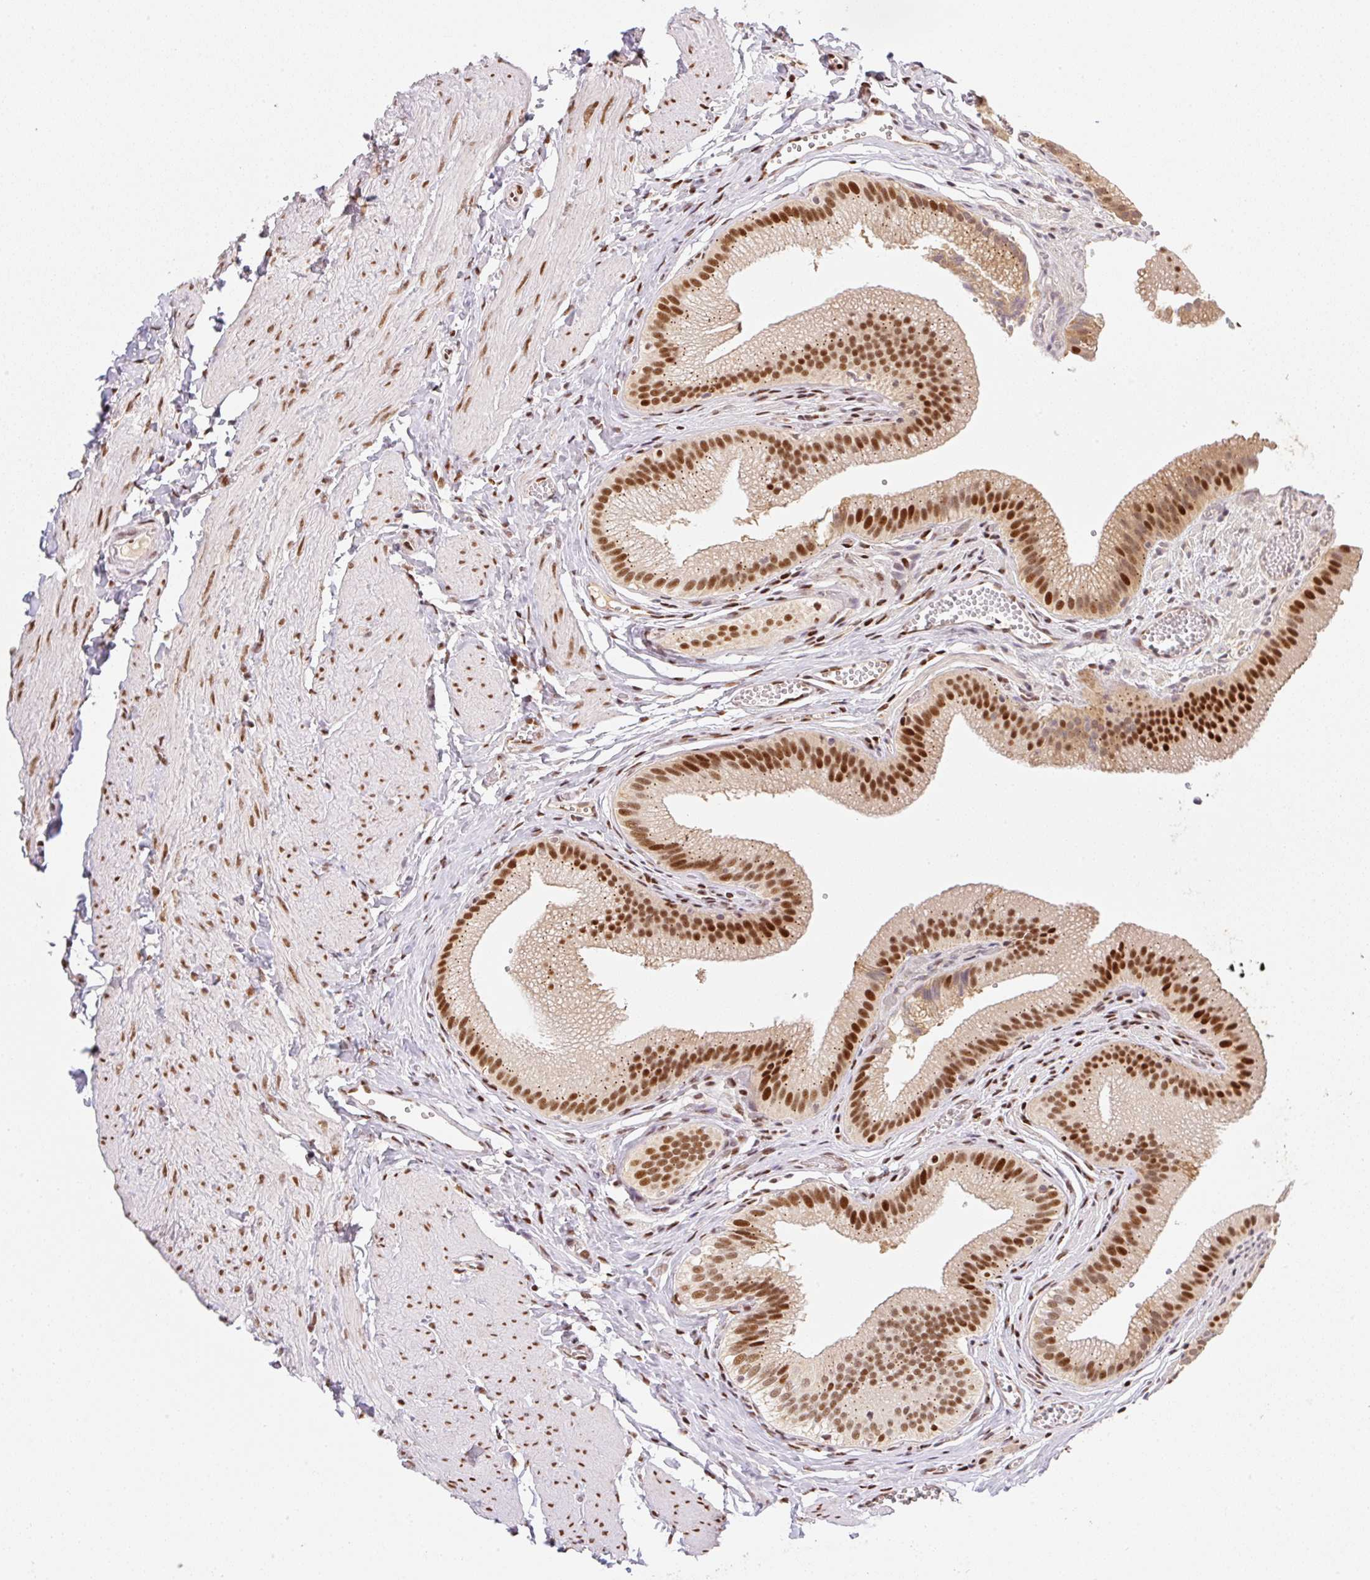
{"staining": {"intensity": "strong", "quantity": ">75%", "location": "nuclear"}, "tissue": "gallbladder", "cell_type": "Glandular cells", "image_type": "normal", "snomed": [{"axis": "morphology", "description": "Normal tissue, NOS"}, {"axis": "topography", "description": "Gallbladder"}, {"axis": "topography", "description": "Peripheral nerve tissue"}], "caption": "DAB immunohistochemical staining of benign human gallbladder displays strong nuclear protein staining in about >75% of glandular cells.", "gene": "GPR139", "patient": {"sex": "male", "age": 17}}